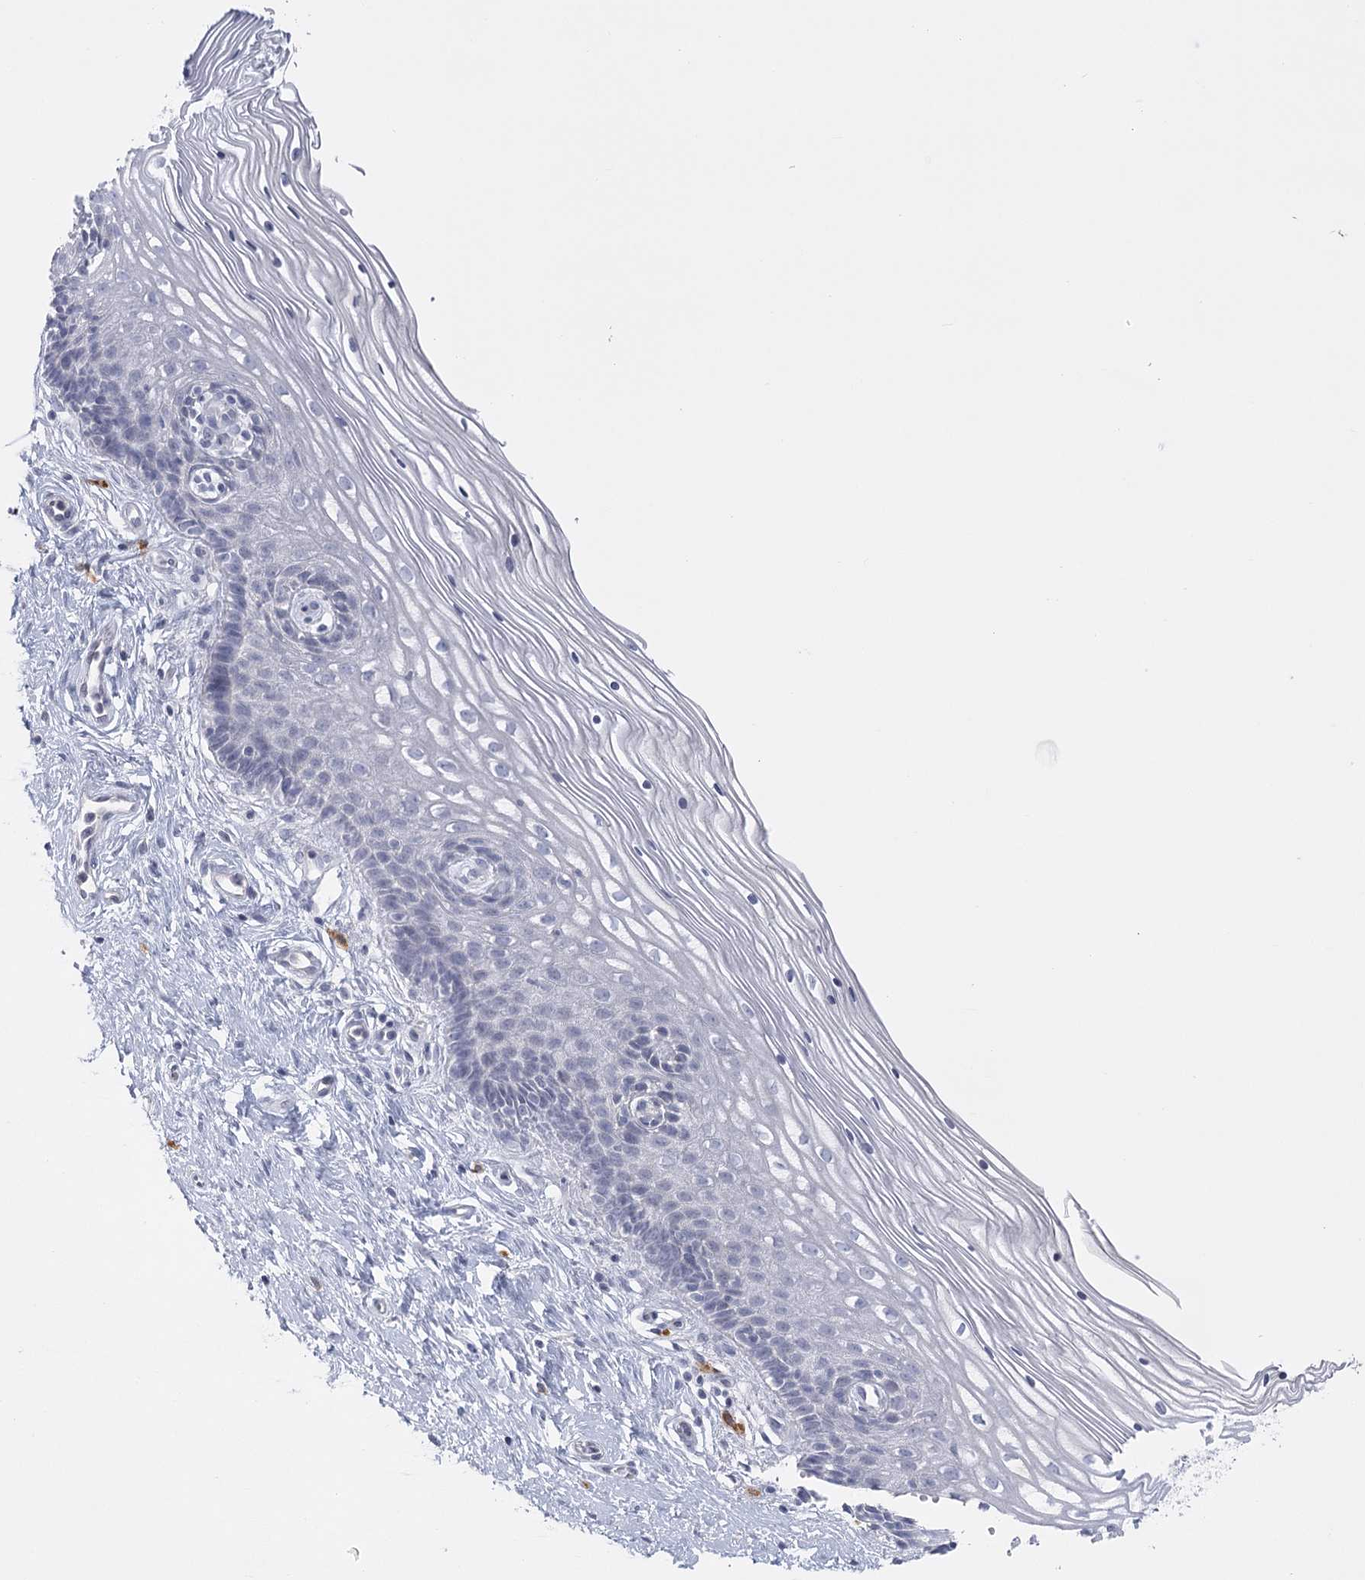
{"staining": {"intensity": "negative", "quantity": "none", "location": "none"}, "tissue": "cervix", "cell_type": "Glandular cells", "image_type": "normal", "snomed": [{"axis": "morphology", "description": "Normal tissue, NOS"}, {"axis": "topography", "description": "Cervix"}], "caption": "DAB (3,3'-diaminobenzidine) immunohistochemical staining of normal human cervix reveals no significant staining in glandular cells.", "gene": "FAM76B", "patient": {"sex": "female", "age": 33}}